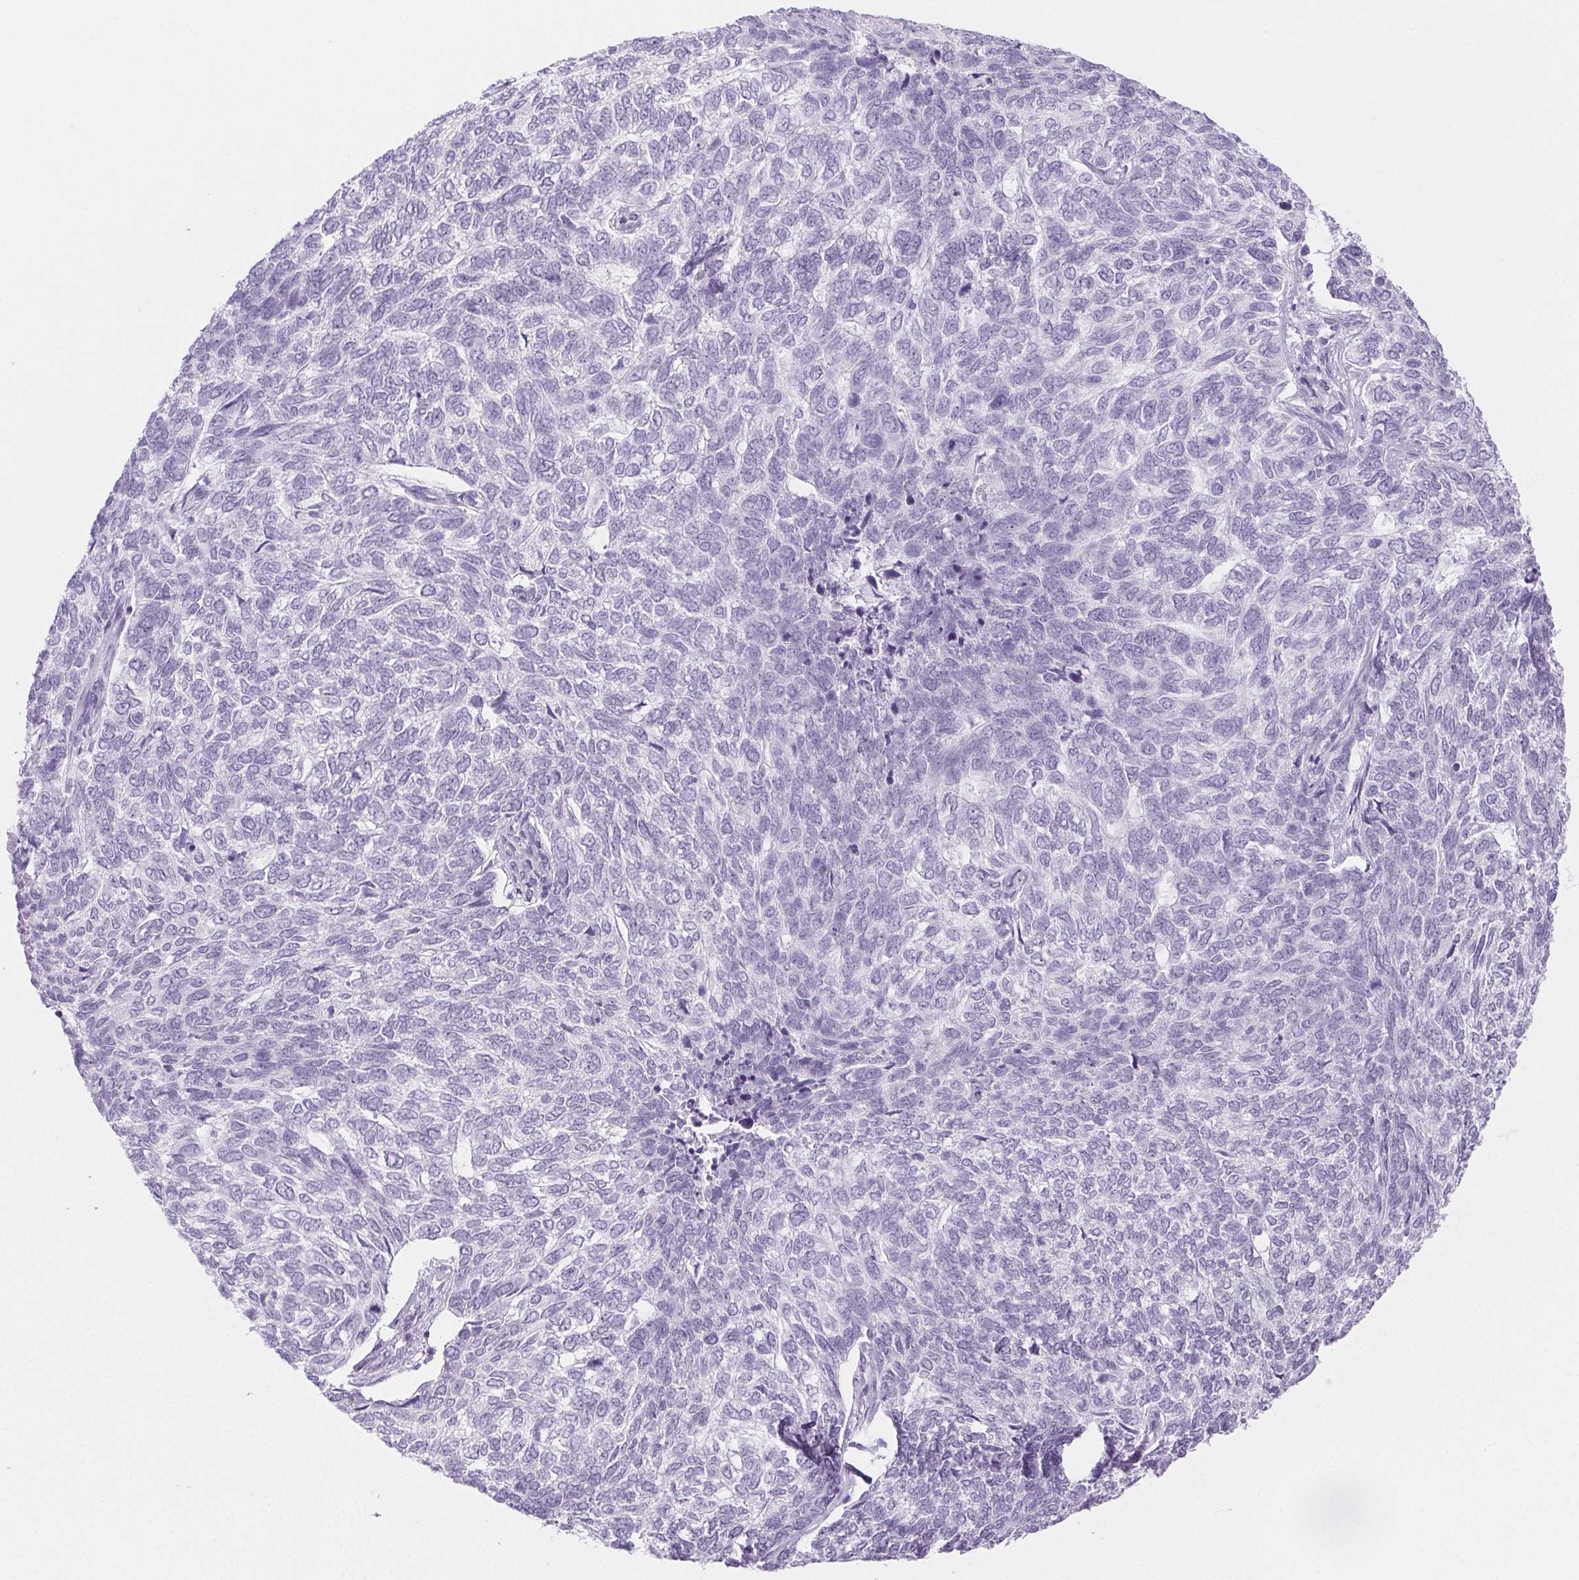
{"staining": {"intensity": "negative", "quantity": "none", "location": "none"}, "tissue": "skin cancer", "cell_type": "Tumor cells", "image_type": "cancer", "snomed": [{"axis": "morphology", "description": "Basal cell carcinoma"}, {"axis": "topography", "description": "Skin"}], "caption": "Protein analysis of basal cell carcinoma (skin) demonstrates no significant positivity in tumor cells.", "gene": "PI3", "patient": {"sex": "female", "age": 65}}